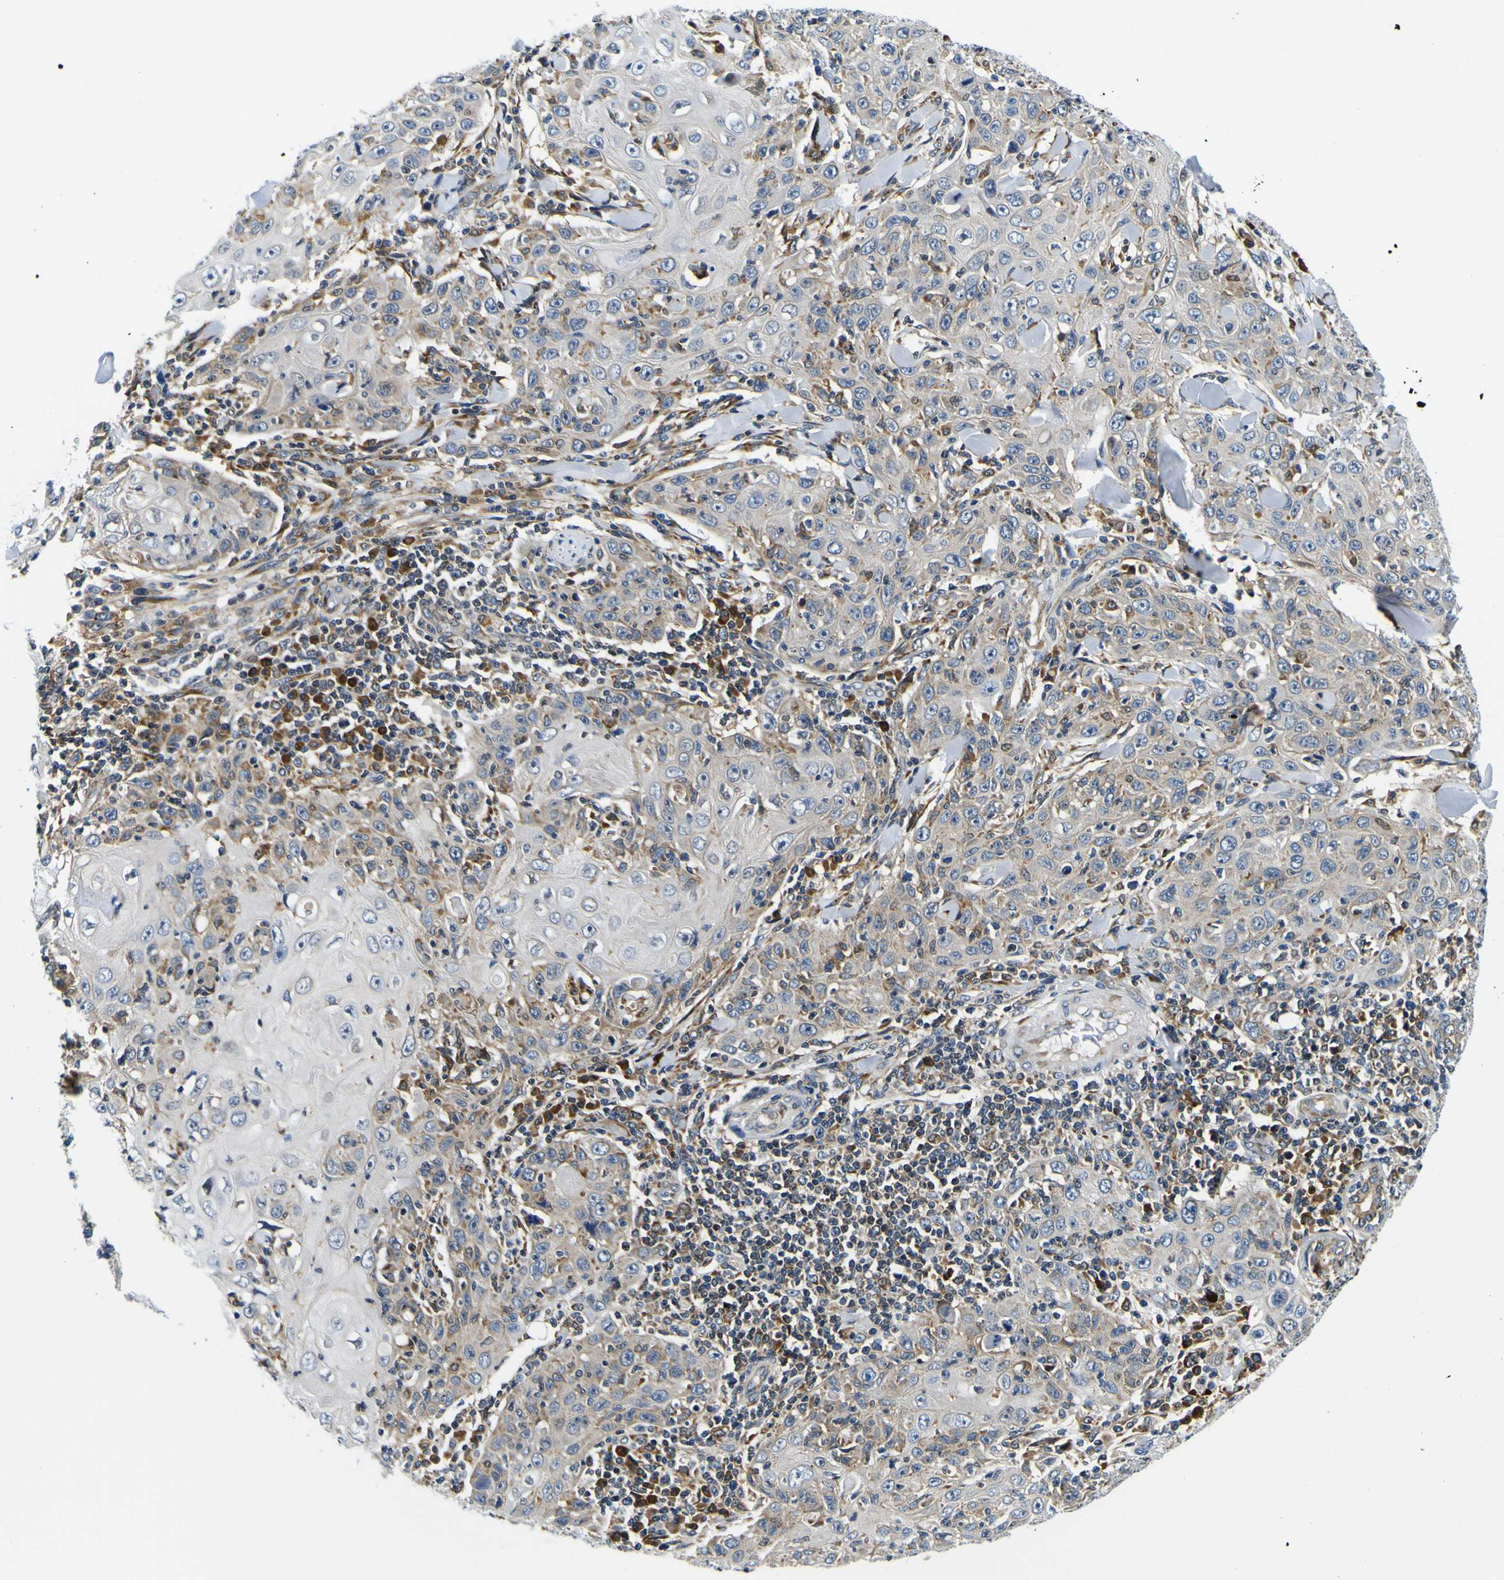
{"staining": {"intensity": "weak", "quantity": "<25%", "location": "cytoplasmic/membranous"}, "tissue": "skin cancer", "cell_type": "Tumor cells", "image_type": "cancer", "snomed": [{"axis": "morphology", "description": "Squamous cell carcinoma, NOS"}, {"axis": "topography", "description": "Skin"}], "caption": "Skin cancer was stained to show a protein in brown. There is no significant expression in tumor cells.", "gene": "NLRP3", "patient": {"sex": "female", "age": 88}}